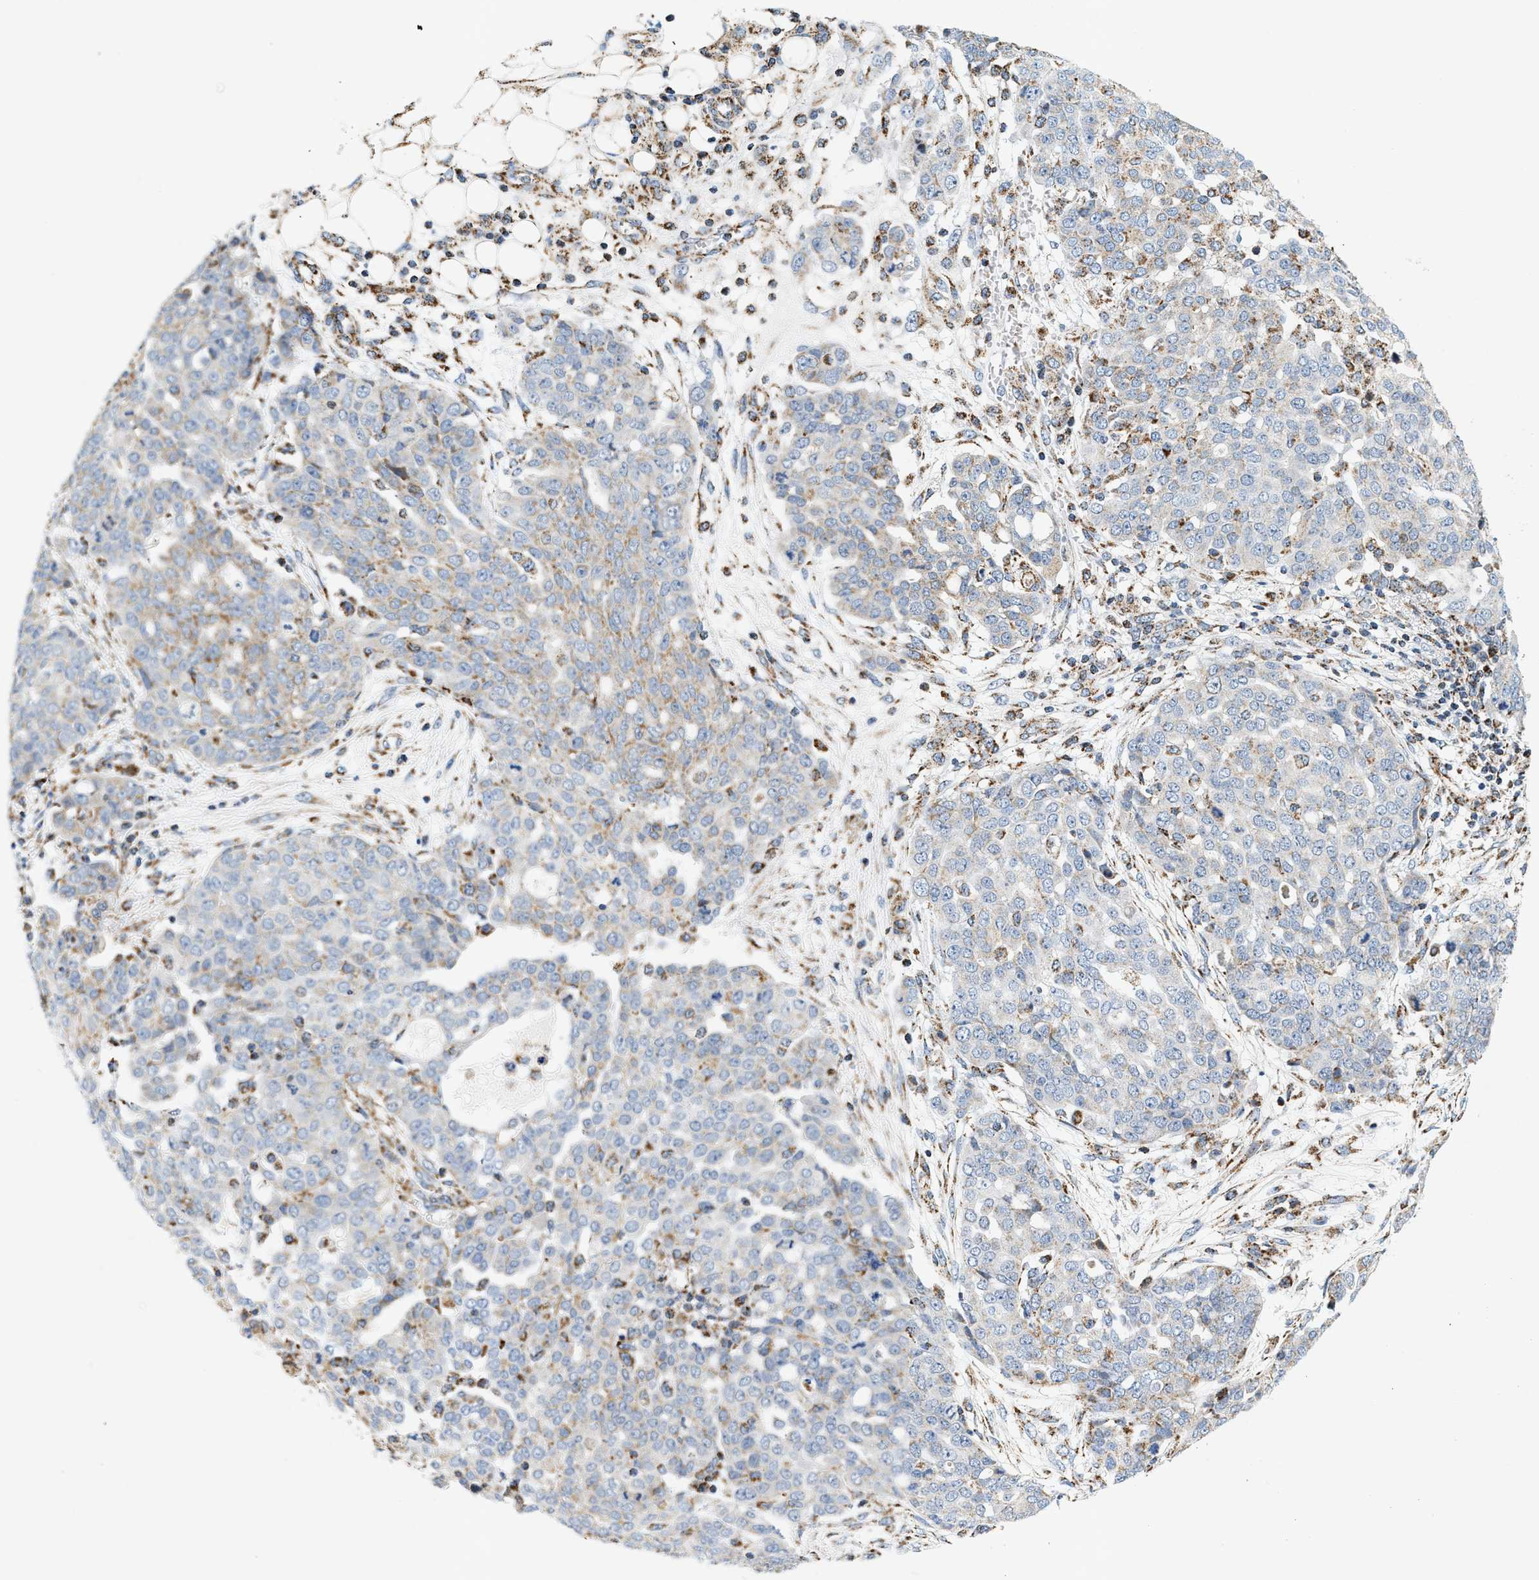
{"staining": {"intensity": "weak", "quantity": "25%-75%", "location": "cytoplasmic/membranous"}, "tissue": "ovarian cancer", "cell_type": "Tumor cells", "image_type": "cancer", "snomed": [{"axis": "morphology", "description": "Cystadenocarcinoma, serous, NOS"}, {"axis": "topography", "description": "Soft tissue"}, {"axis": "topography", "description": "Ovary"}], "caption": "Immunohistochemical staining of human ovarian serous cystadenocarcinoma shows weak cytoplasmic/membranous protein expression in about 25%-75% of tumor cells.", "gene": "PDE1A", "patient": {"sex": "female", "age": 57}}